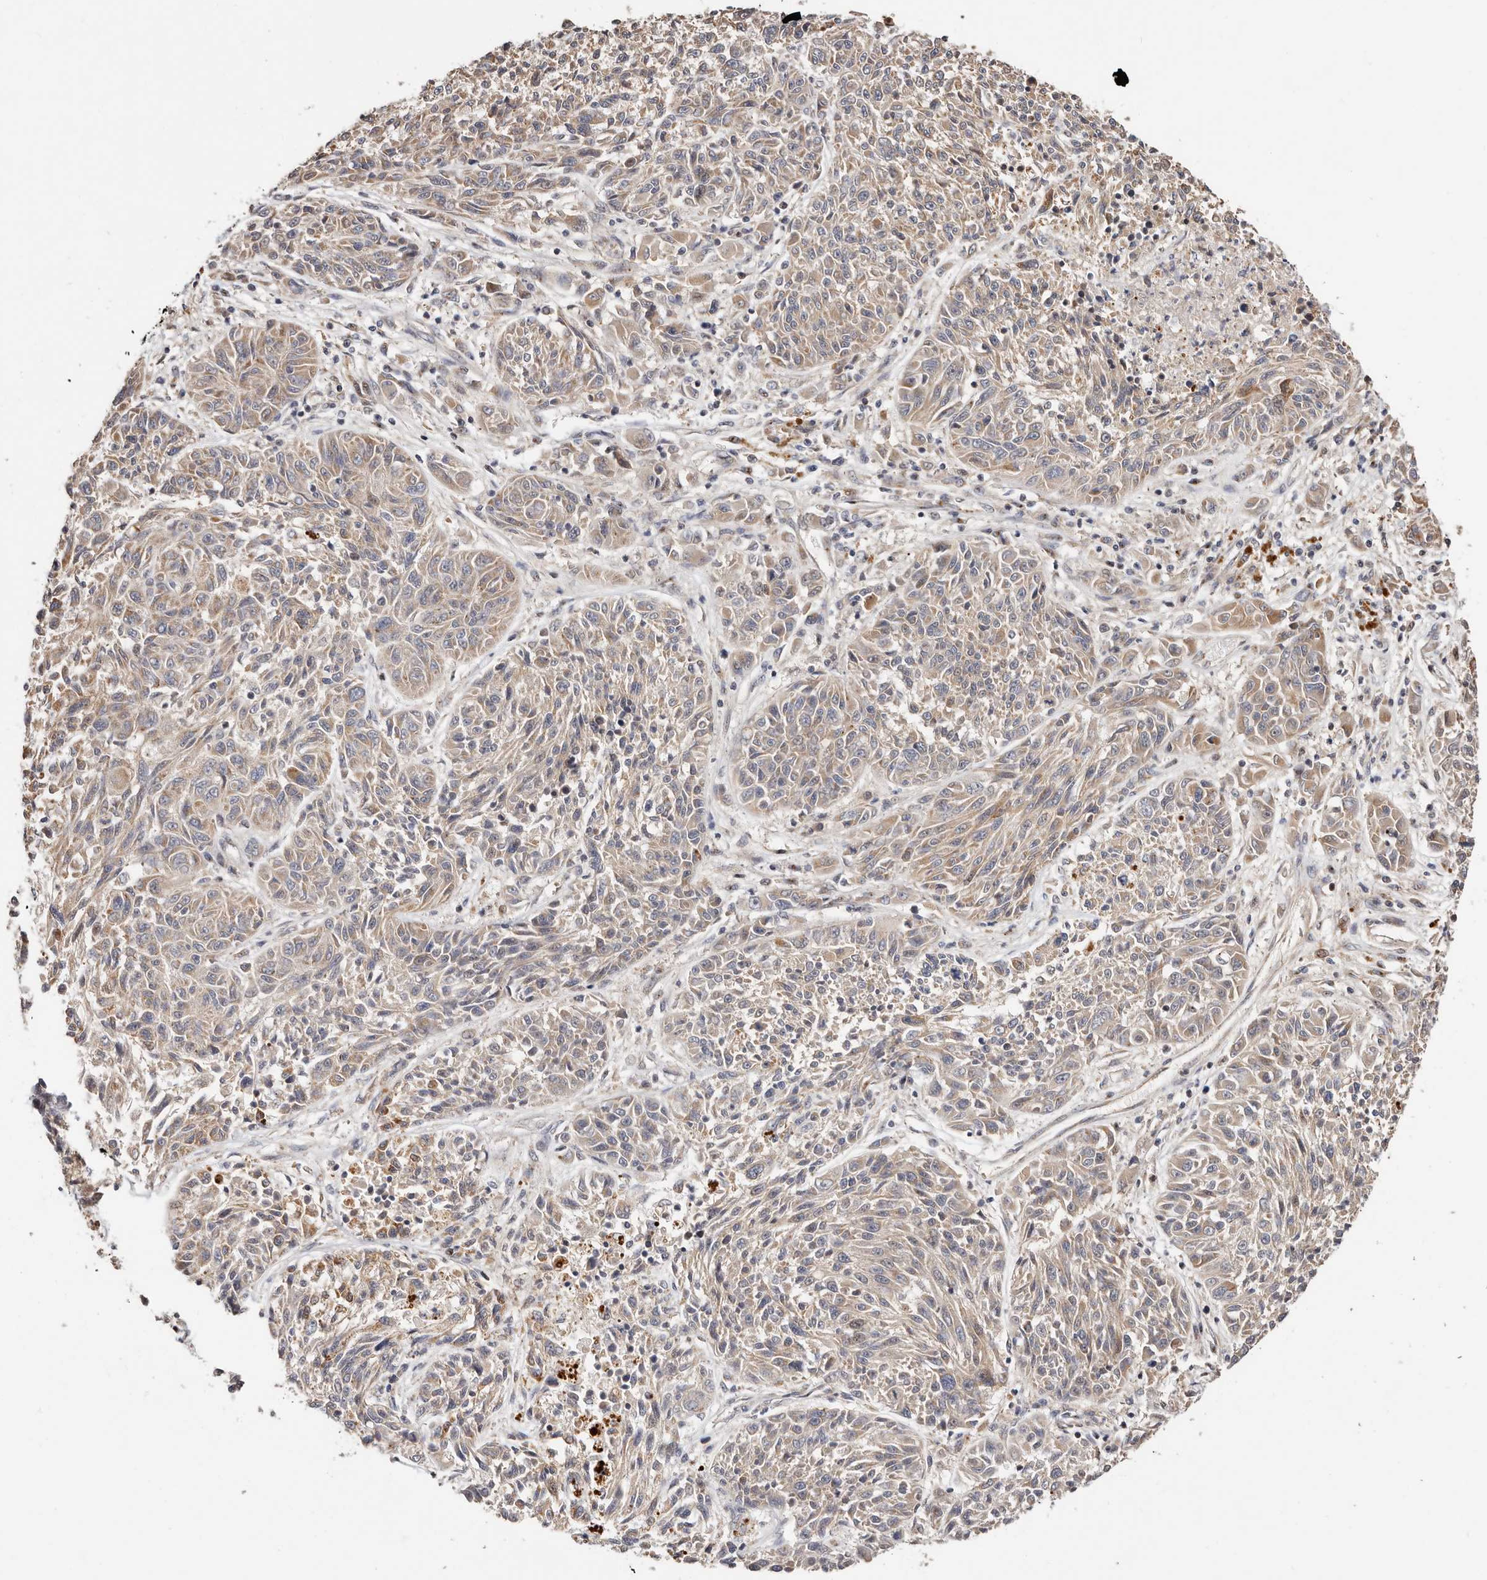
{"staining": {"intensity": "weak", "quantity": "25%-75%", "location": "cytoplasmic/membranous"}, "tissue": "melanoma", "cell_type": "Tumor cells", "image_type": "cancer", "snomed": [{"axis": "morphology", "description": "Malignant melanoma, NOS"}, {"axis": "topography", "description": "Skin"}], "caption": "Human malignant melanoma stained with a protein marker exhibits weak staining in tumor cells.", "gene": "USP33", "patient": {"sex": "male", "age": 53}}